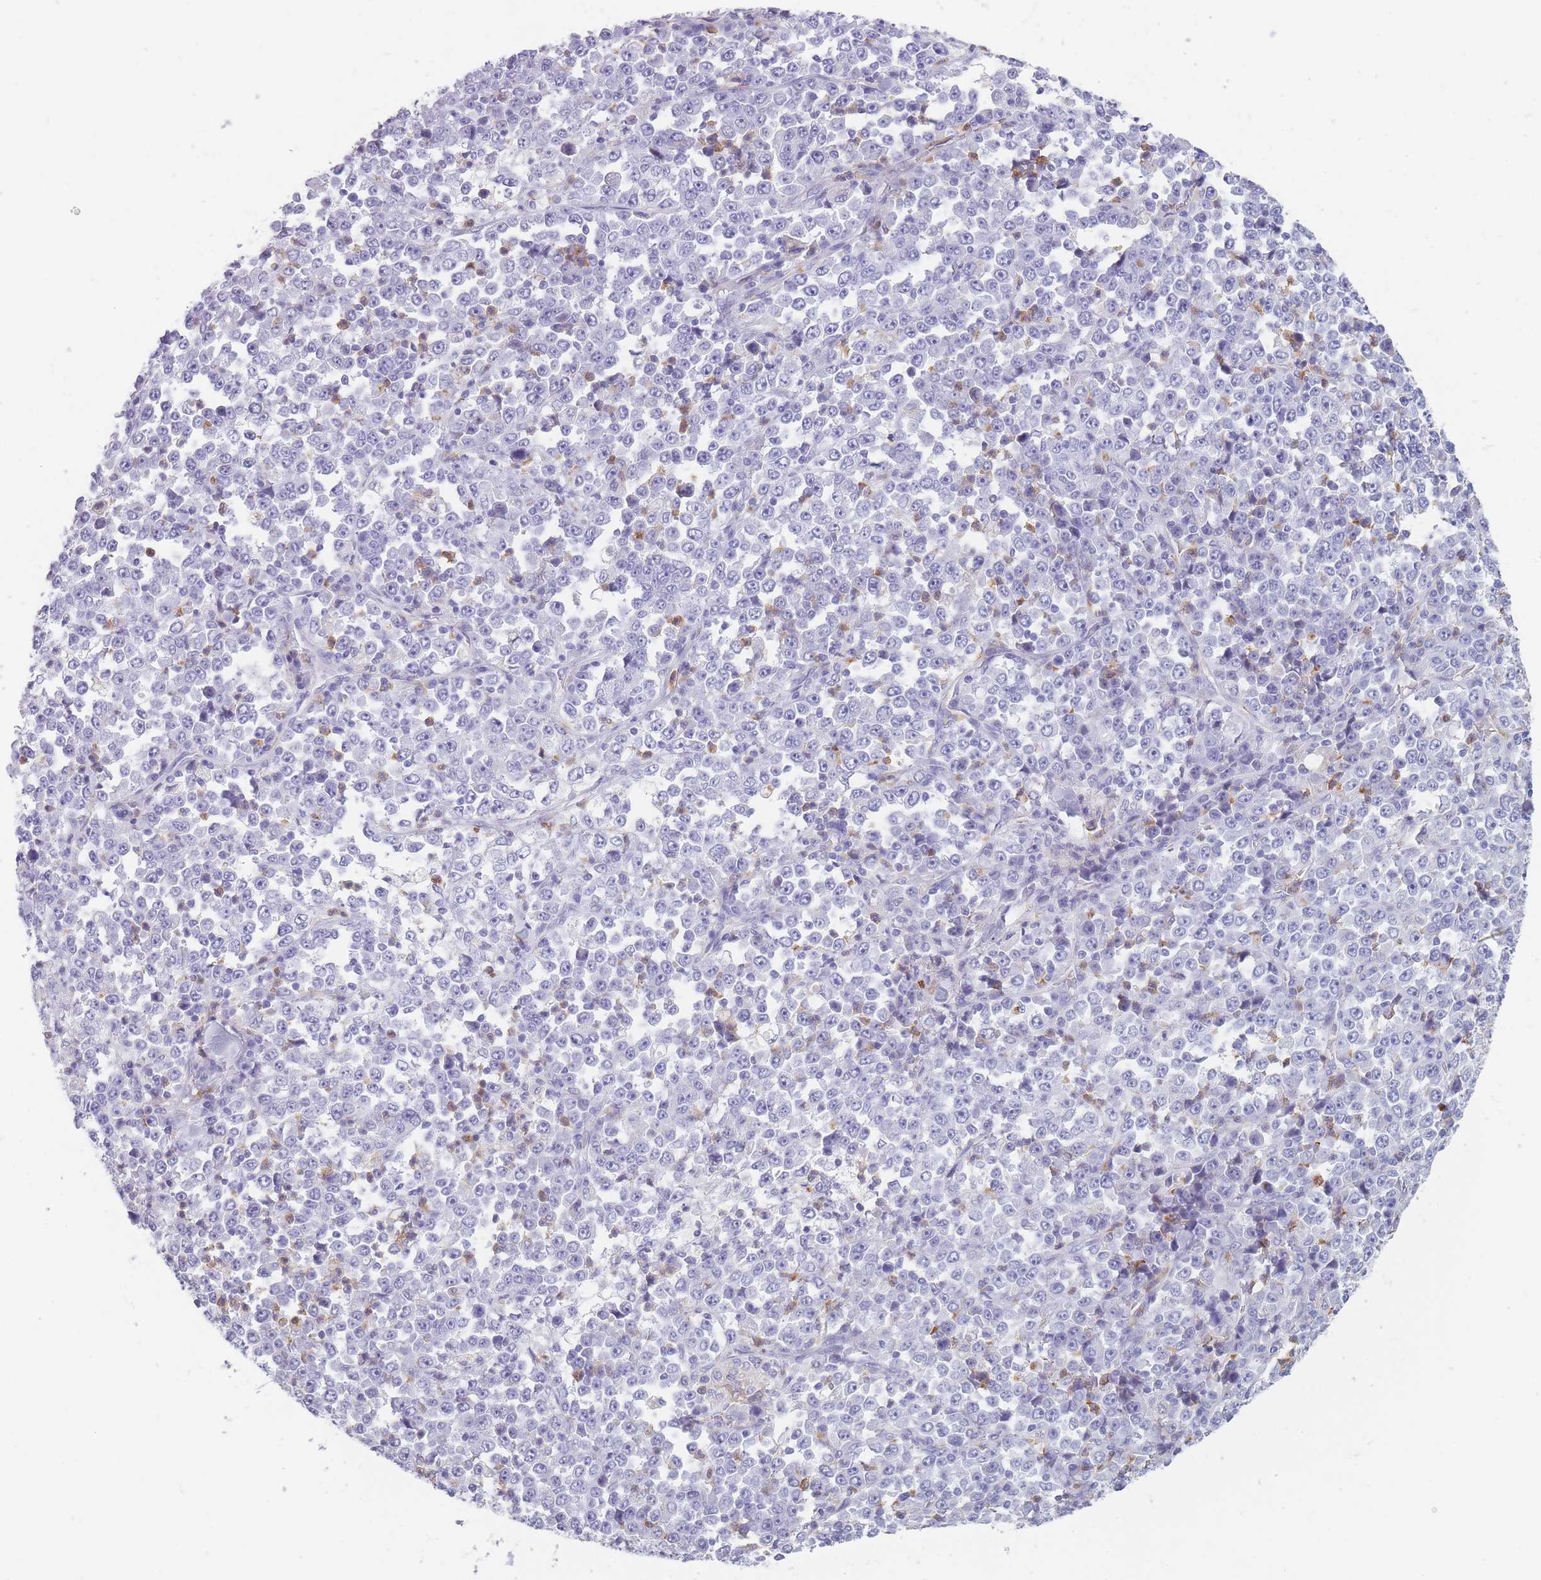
{"staining": {"intensity": "negative", "quantity": "none", "location": "none"}, "tissue": "stomach cancer", "cell_type": "Tumor cells", "image_type": "cancer", "snomed": [{"axis": "morphology", "description": "Normal tissue, NOS"}, {"axis": "morphology", "description": "Adenocarcinoma, NOS"}, {"axis": "topography", "description": "Stomach, upper"}, {"axis": "topography", "description": "Stomach"}], "caption": "Tumor cells are negative for protein expression in human adenocarcinoma (stomach).", "gene": "CR1L", "patient": {"sex": "male", "age": 59}}